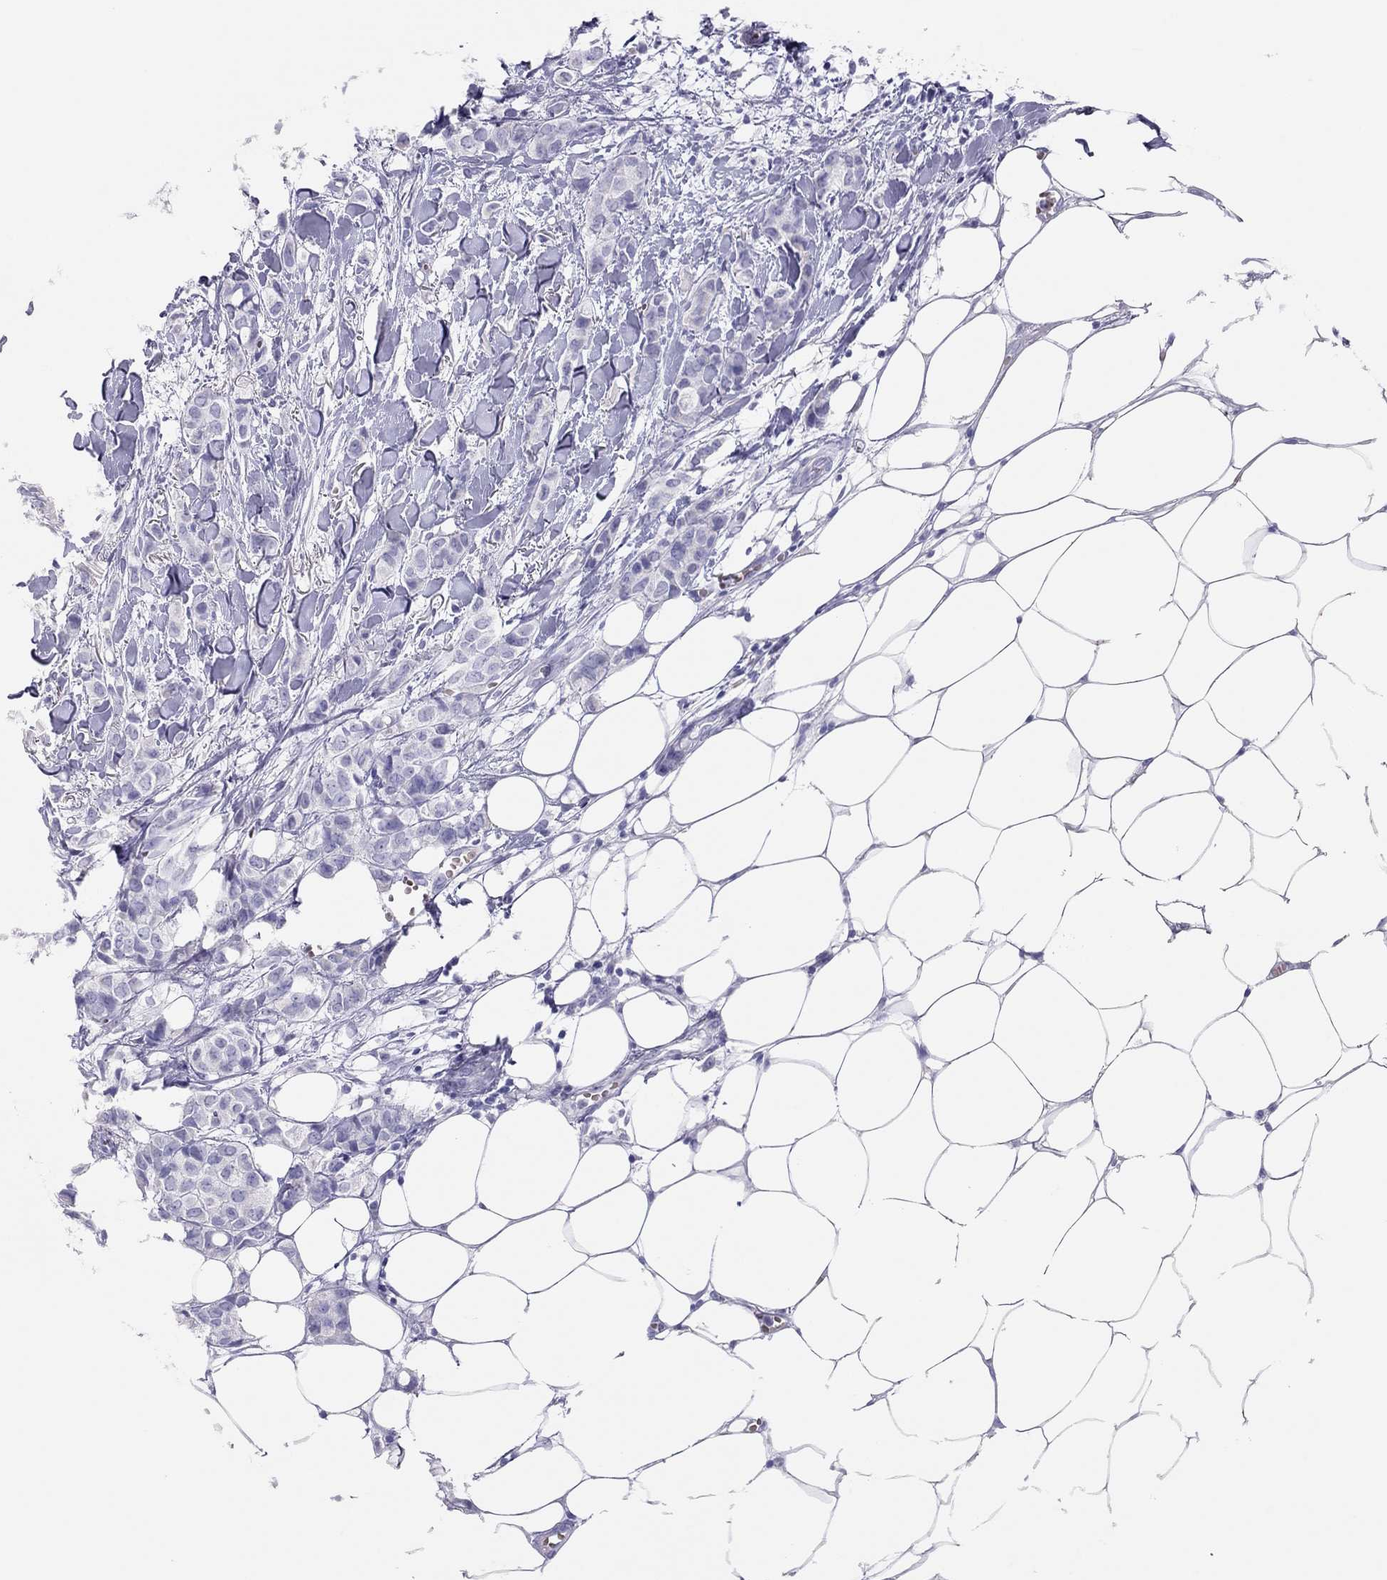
{"staining": {"intensity": "negative", "quantity": "none", "location": "none"}, "tissue": "breast cancer", "cell_type": "Tumor cells", "image_type": "cancer", "snomed": [{"axis": "morphology", "description": "Duct carcinoma"}, {"axis": "topography", "description": "Breast"}], "caption": "Breast cancer stained for a protein using immunohistochemistry displays no expression tumor cells.", "gene": "TSHB", "patient": {"sex": "female", "age": 85}}